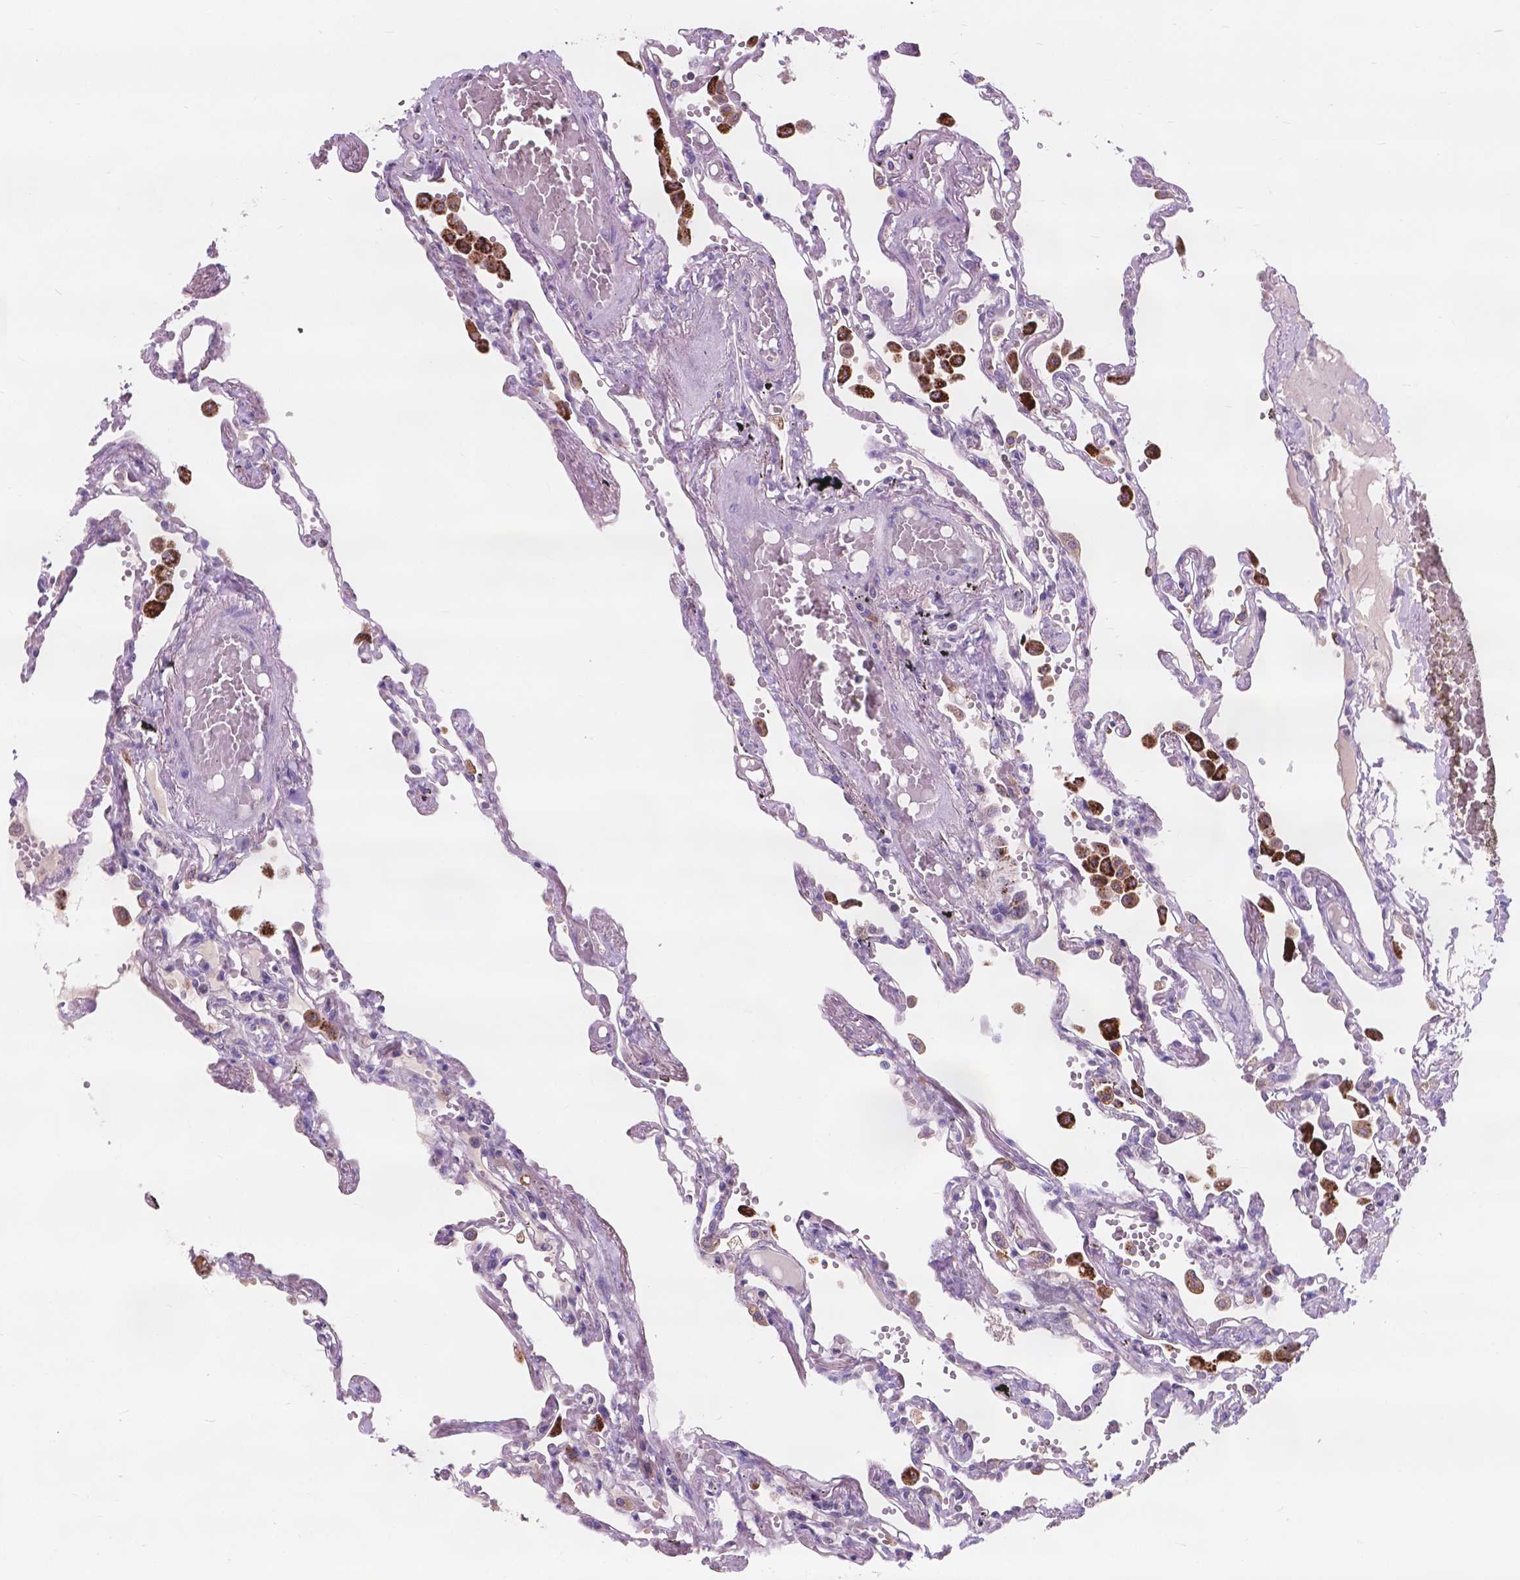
{"staining": {"intensity": "negative", "quantity": "none", "location": "none"}, "tissue": "lung", "cell_type": "Alveolar cells", "image_type": "normal", "snomed": [{"axis": "morphology", "description": "Normal tissue, NOS"}, {"axis": "morphology", "description": "Adenocarcinoma, NOS"}, {"axis": "topography", "description": "Cartilage tissue"}, {"axis": "topography", "description": "Lung"}], "caption": "This is an immunohistochemistry micrograph of benign human lung. There is no staining in alveolar cells.", "gene": "IREB2", "patient": {"sex": "female", "age": 67}}